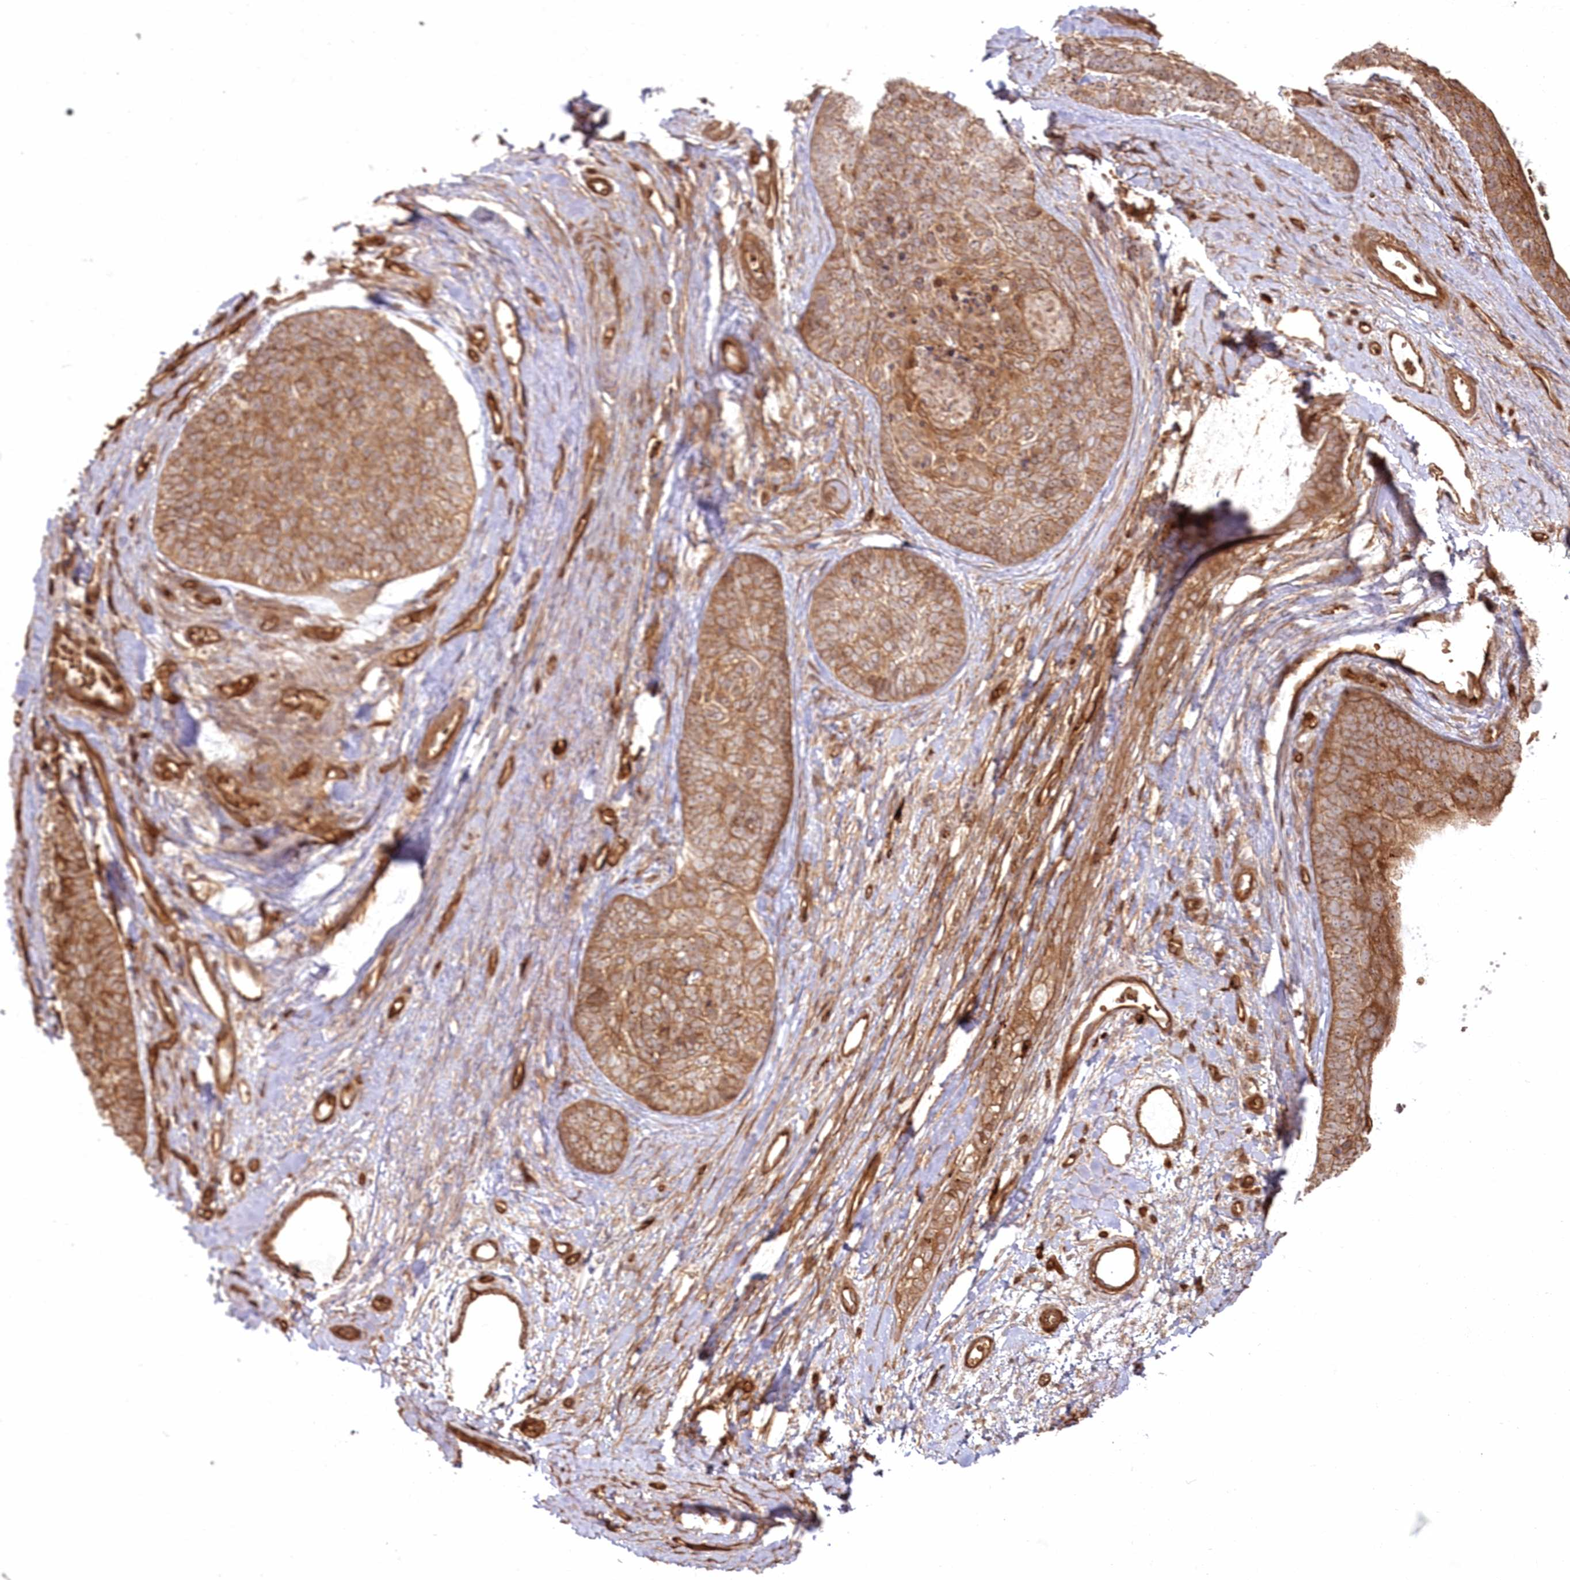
{"staining": {"intensity": "moderate", "quantity": ">75%", "location": "cytoplasmic/membranous"}, "tissue": "skin cancer", "cell_type": "Tumor cells", "image_type": "cancer", "snomed": [{"axis": "morphology", "description": "Basal cell carcinoma"}, {"axis": "topography", "description": "Skin"}], "caption": "Skin basal cell carcinoma stained with a protein marker reveals moderate staining in tumor cells.", "gene": "RGCC", "patient": {"sex": "female", "age": 81}}